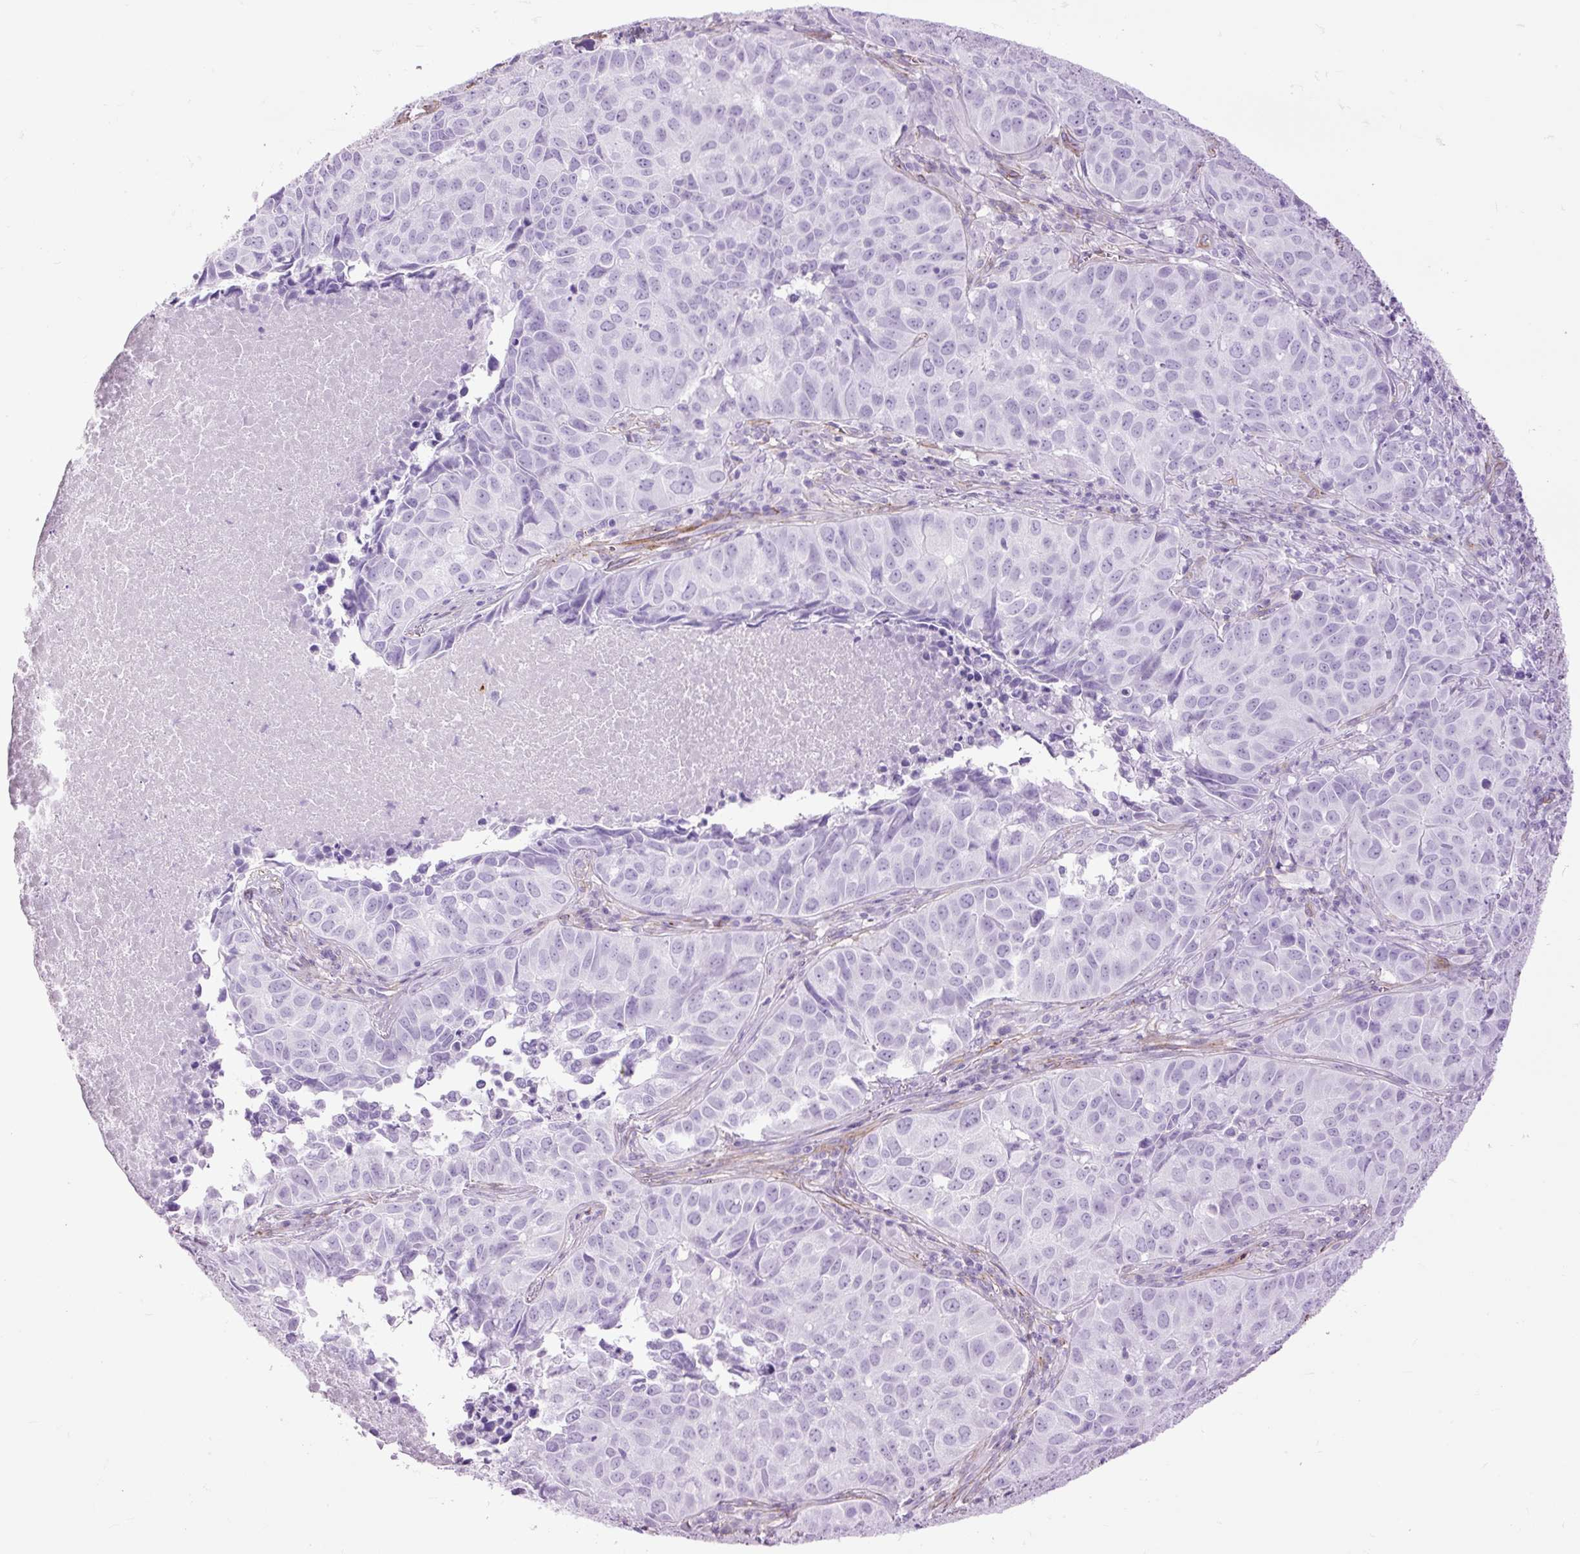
{"staining": {"intensity": "negative", "quantity": "none", "location": "none"}, "tissue": "lung cancer", "cell_type": "Tumor cells", "image_type": "cancer", "snomed": [{"axis": "morphology", "description": "Adenocarcinoma, NOS"}, {"axis": "topography", "description": "Lung"}], "caption": "Lung adenocarcinoma was stained to show a protein in brown. There is no significant expression in tumor cells.", "gene": "CAV1", "patient": {"sex": "female", "age": 50}}